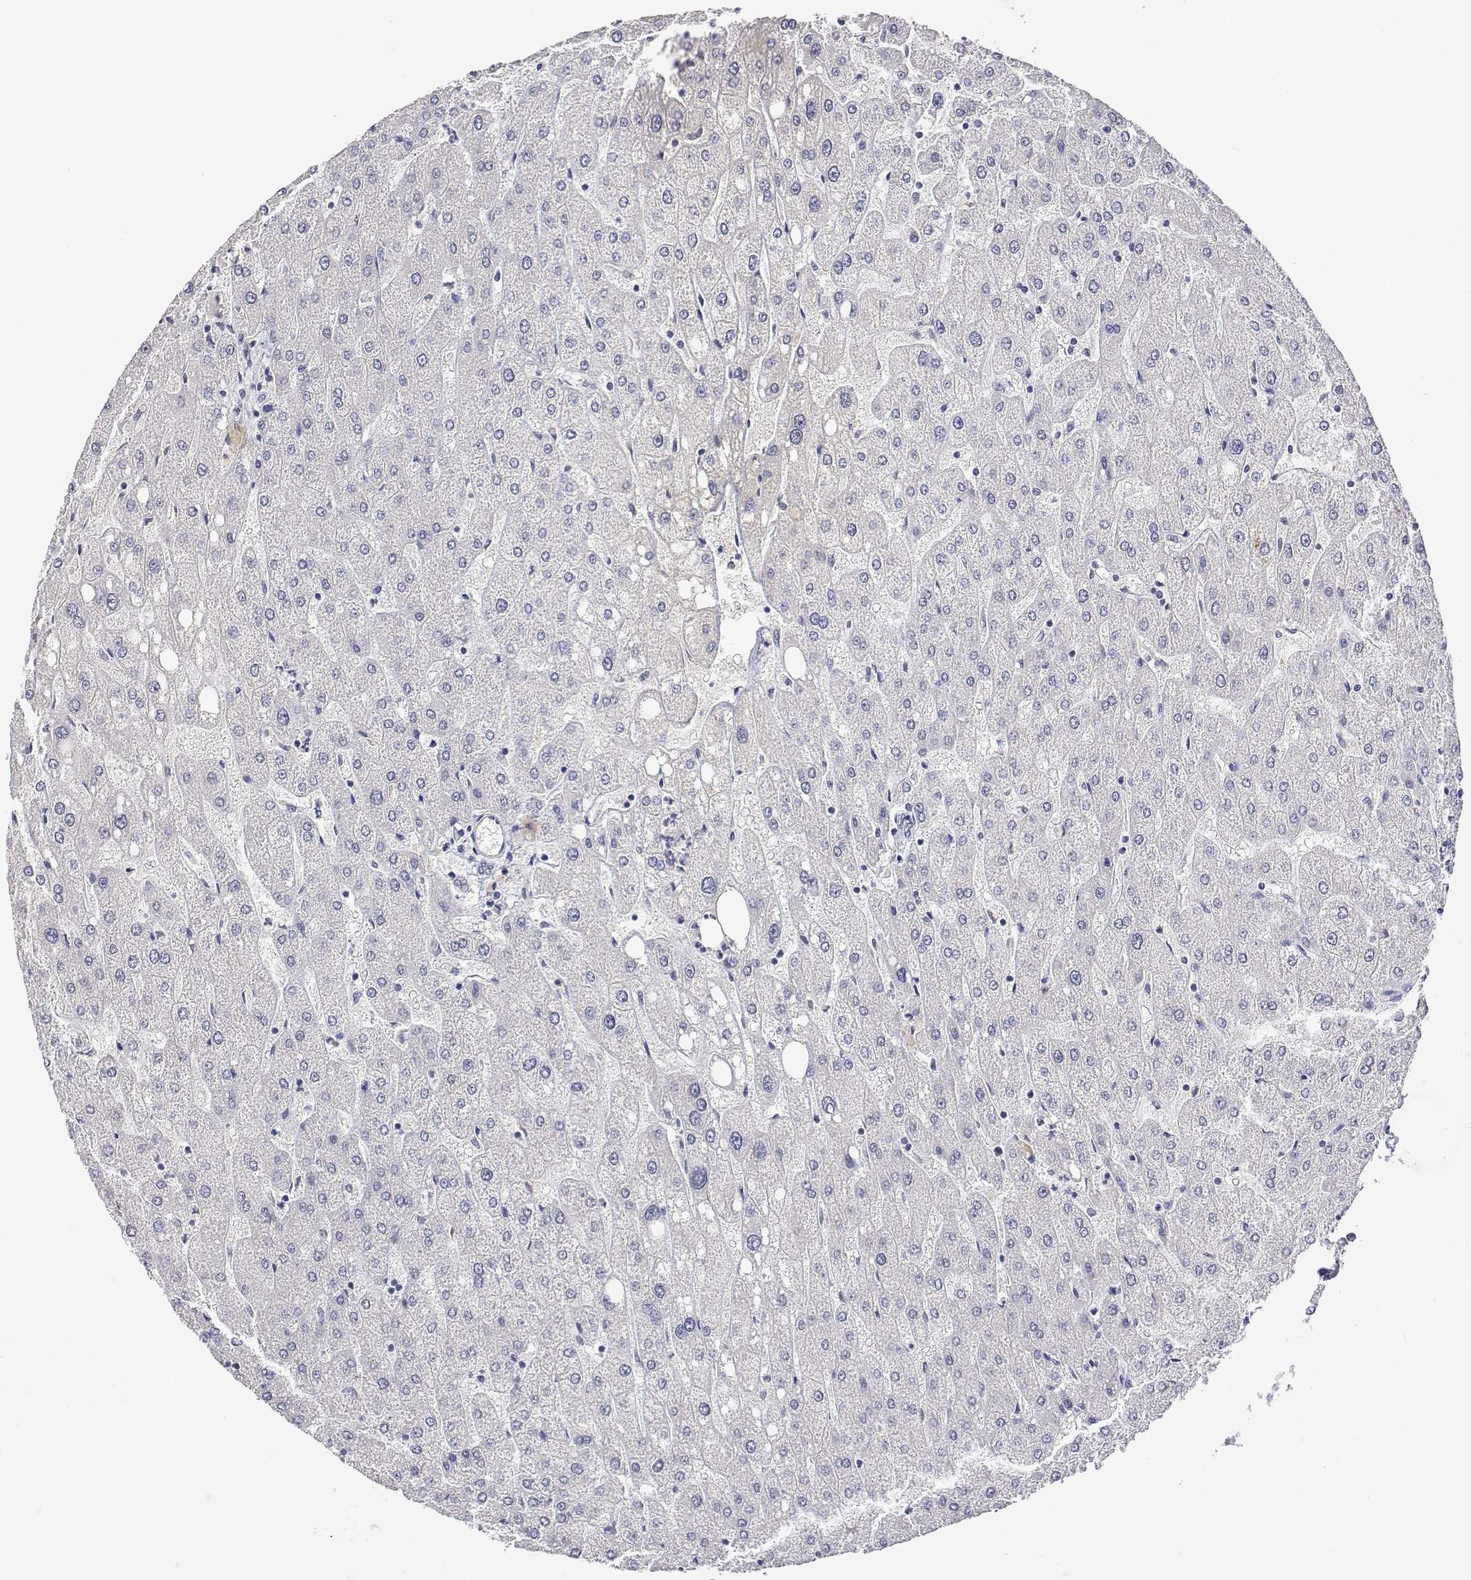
{"staining": {"intensity": "negative", "quantity": "none", "location": "none"}, "tissue": "liver", "cell_type": "Cholangiocytes", "image_type": "normal", "snomed": [{"axis": "morphology", "description": "Normal tissue, NOS"}, {"axis": "topography", "description": "Liver"}], "caption": "IHC image of benign human liver stained for a protein (brown), which displays no expression in cholangiocytes. (IHC, brightfield microscopy, high magnification).", "gene": "PLCB1", "patient": {"sex": "male", "age": 67}}